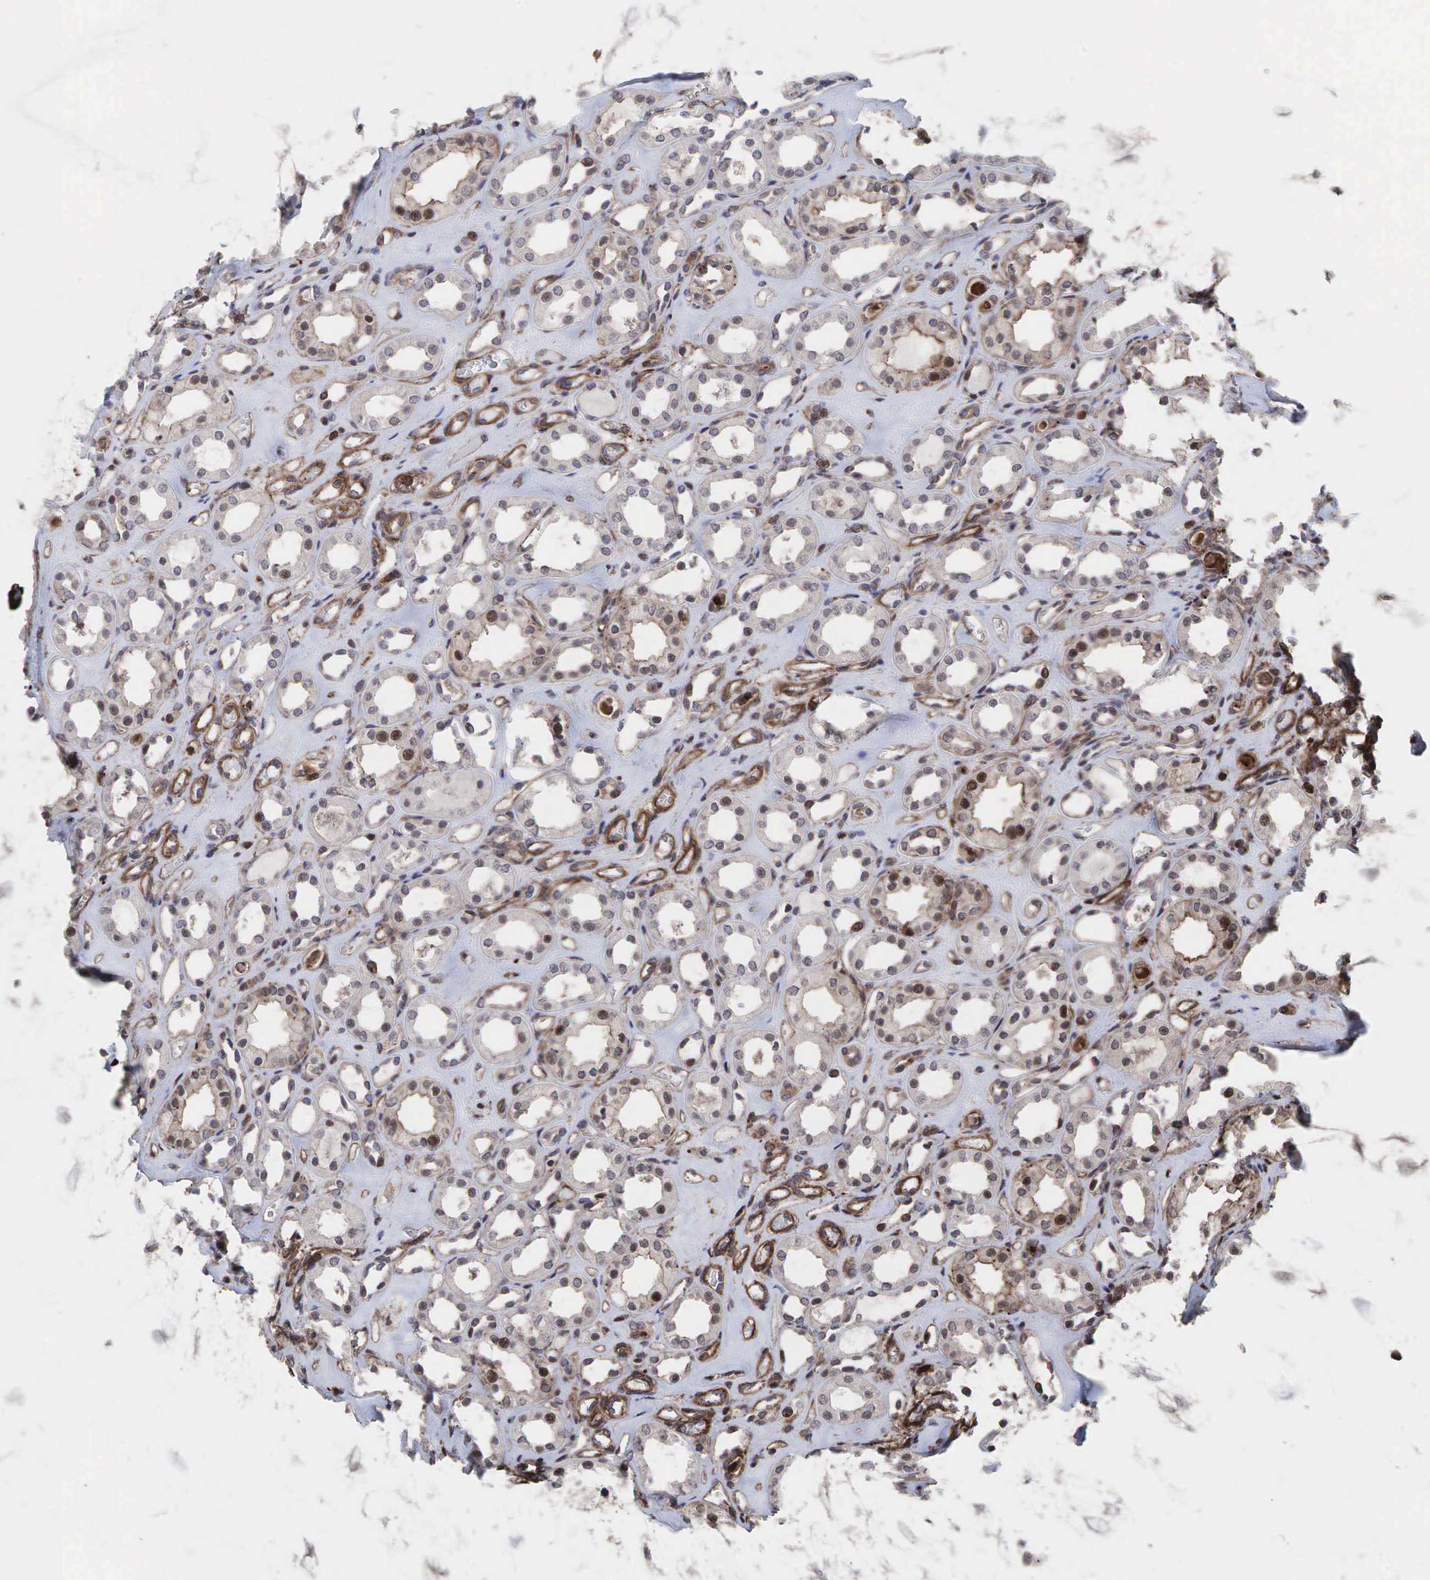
{"staining": {"intensity": "moderate", "quantity": "25%-75%", "location": "cytoplasmic/membranous,nuclear"}, "tissue": "kidney", "cell_type": "Cells in glomeruli", "image_type": "normal", "snomed": [{"axis": "morphology", "description": "Normal tissue, NOS"}, {"axis": "topography", "description": "Kidney"}], "caption": "Kidney stained with DAB IHC exhibits medium levels of moderate cytoplasmic/membranous,nuclear expression in about 25%-75% of cells in glomeruli. The staining was performed using DAB to visualize the protein expression in brown, while the nuclei were stained in blue with hematoxylin (Magnification: 20x).", "gene": "GPRASP1", "patient": {"sex": "male", "age": 61}}